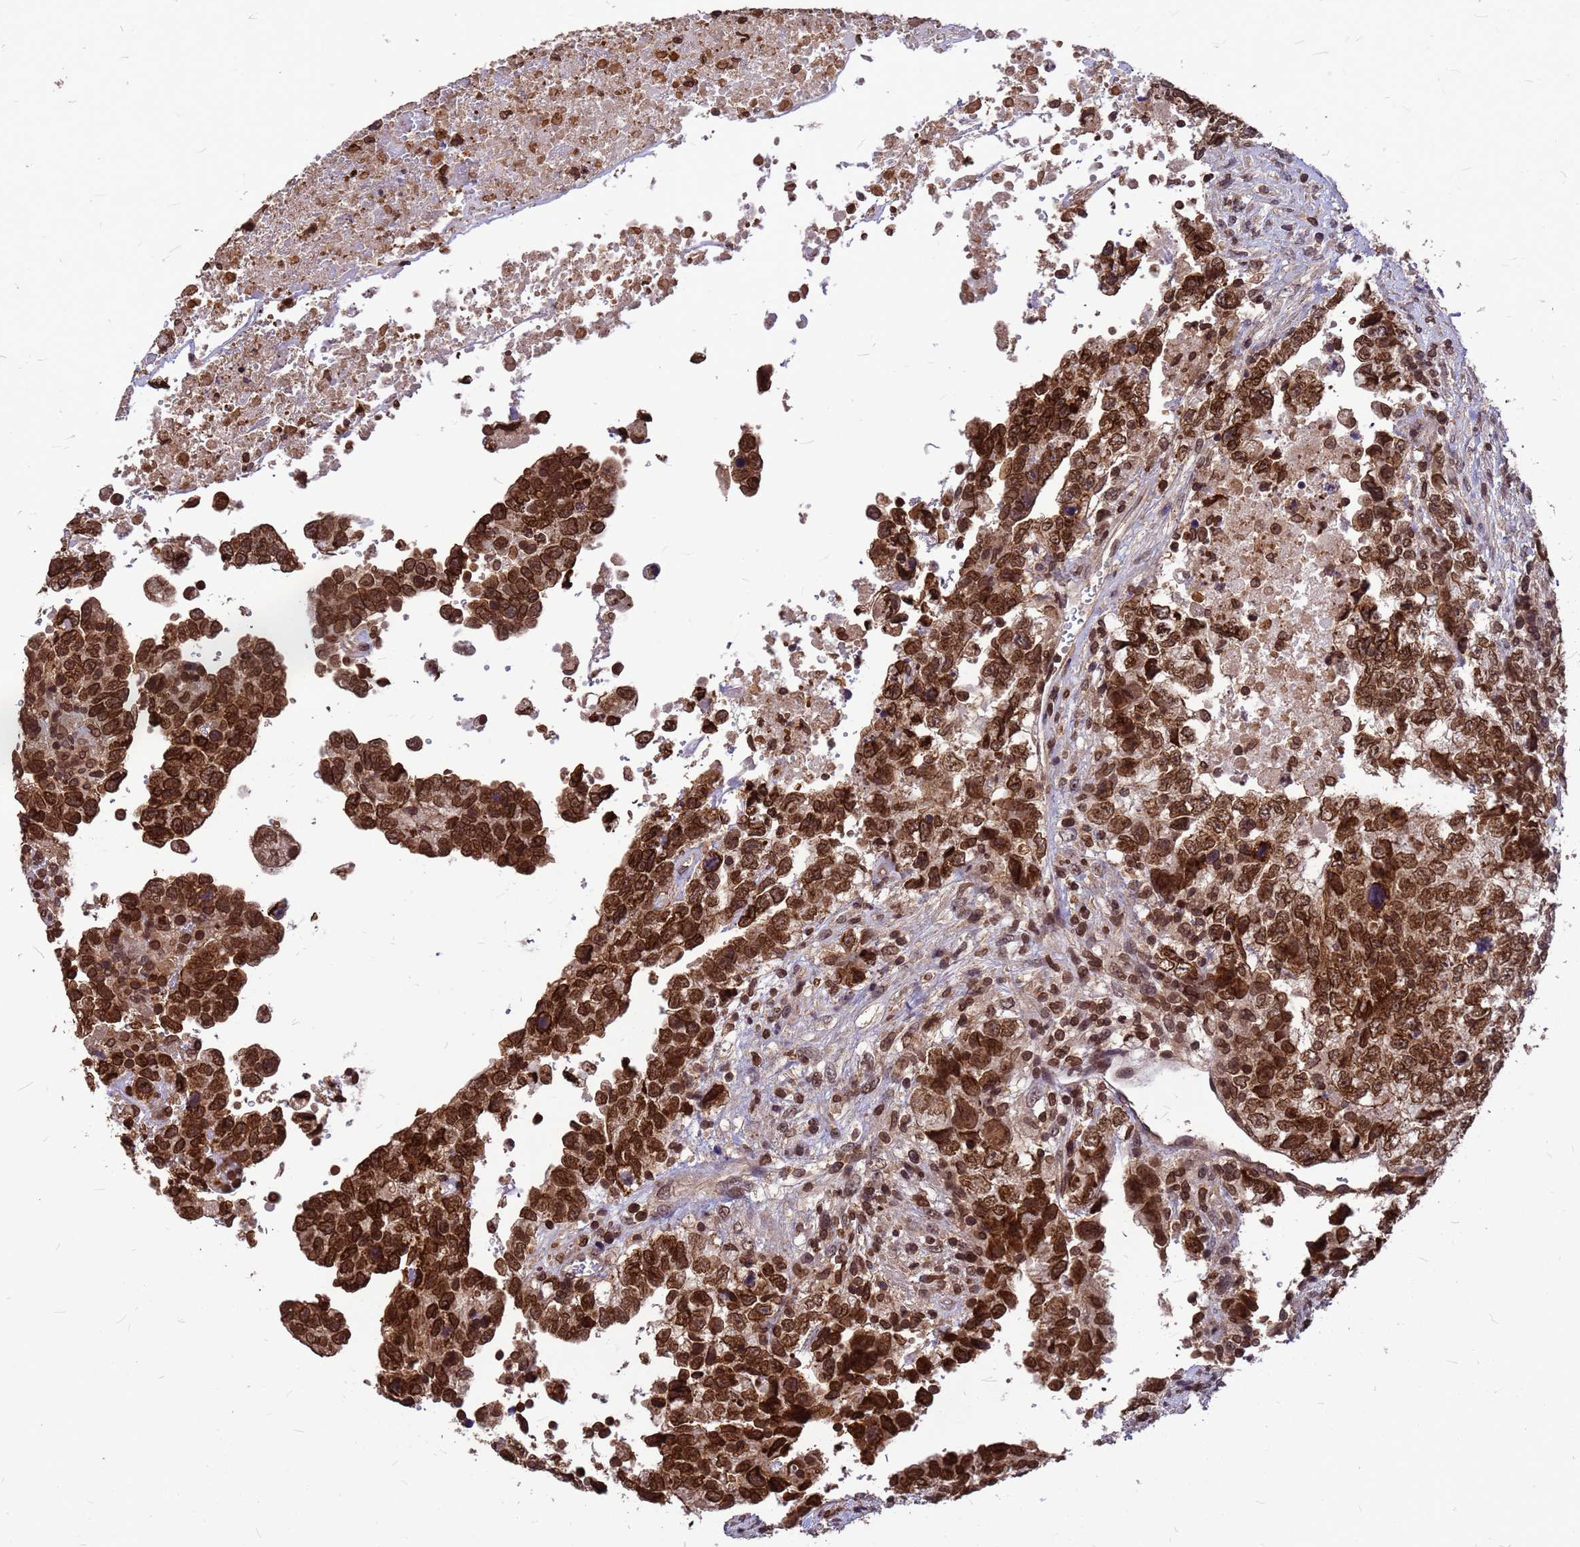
{"staining": {"intensity": "strong", "quantity": ">75%", "location": "cytoplasmic/membranous,nuclear"}, "tissue": "testis cancer", "cell_type": "Tumor cells", "image_type": "cancer", "snomed": [{"axis": "morphology", "description": "Carcinoma, Embryonal, NOS"}, {"axis": "topography", "description": "Testis"}], "caption": "Strong cytoplasmic/membranous and nuclear staining is appreciated in approximately >75% of tumor cells in testis embryonal carcinoma. (DAB IHC, brown staining for protein, blue staining for nuclei).", "gene": "C1orf35", "patient": {"sex": "male", "age": 37}}